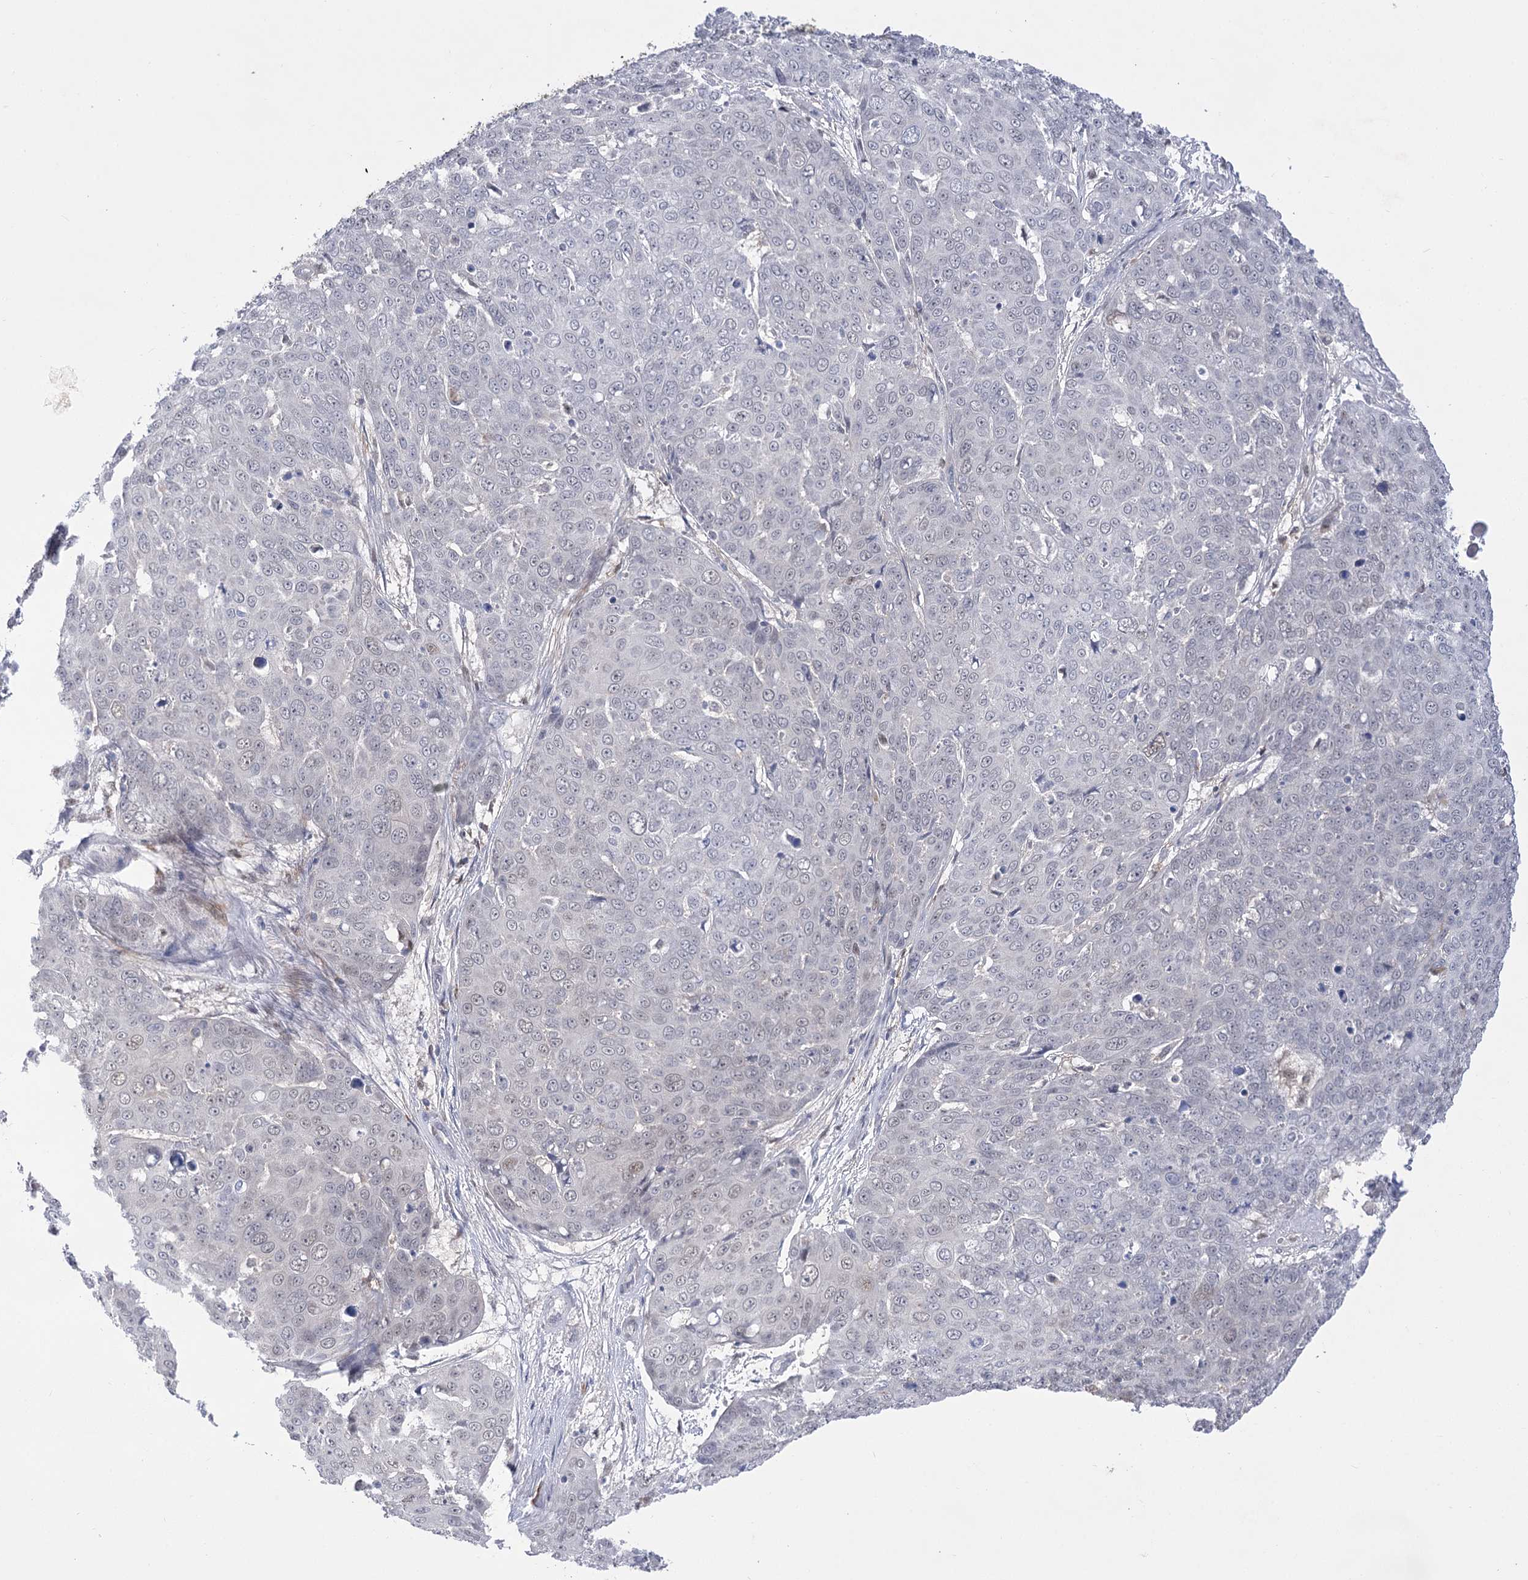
{"staining": {"intensity": "negative", "quantity": "none", "location": "none"}, "tissue": "skin cancer", "cell_type": "Tumor cells", "image_type": "cancer", "snomed": [{"axis": "morphology", "description": "Squamous cell carcinoma, NOS"}, {"axis": "topography", "description": "Skin"}], "caption": "Tumor cells show no significant expression in skin squamous cell carcinoma. (Stains: DAB (3,3'-diaminobenzidine) immunohistochemistry (IHC) with hematoxylin counter stain, Microscopy: brightfield microscopy at high magnification).", "gene": "SIAE", "patient": {"sex": "male", "age": 71}}